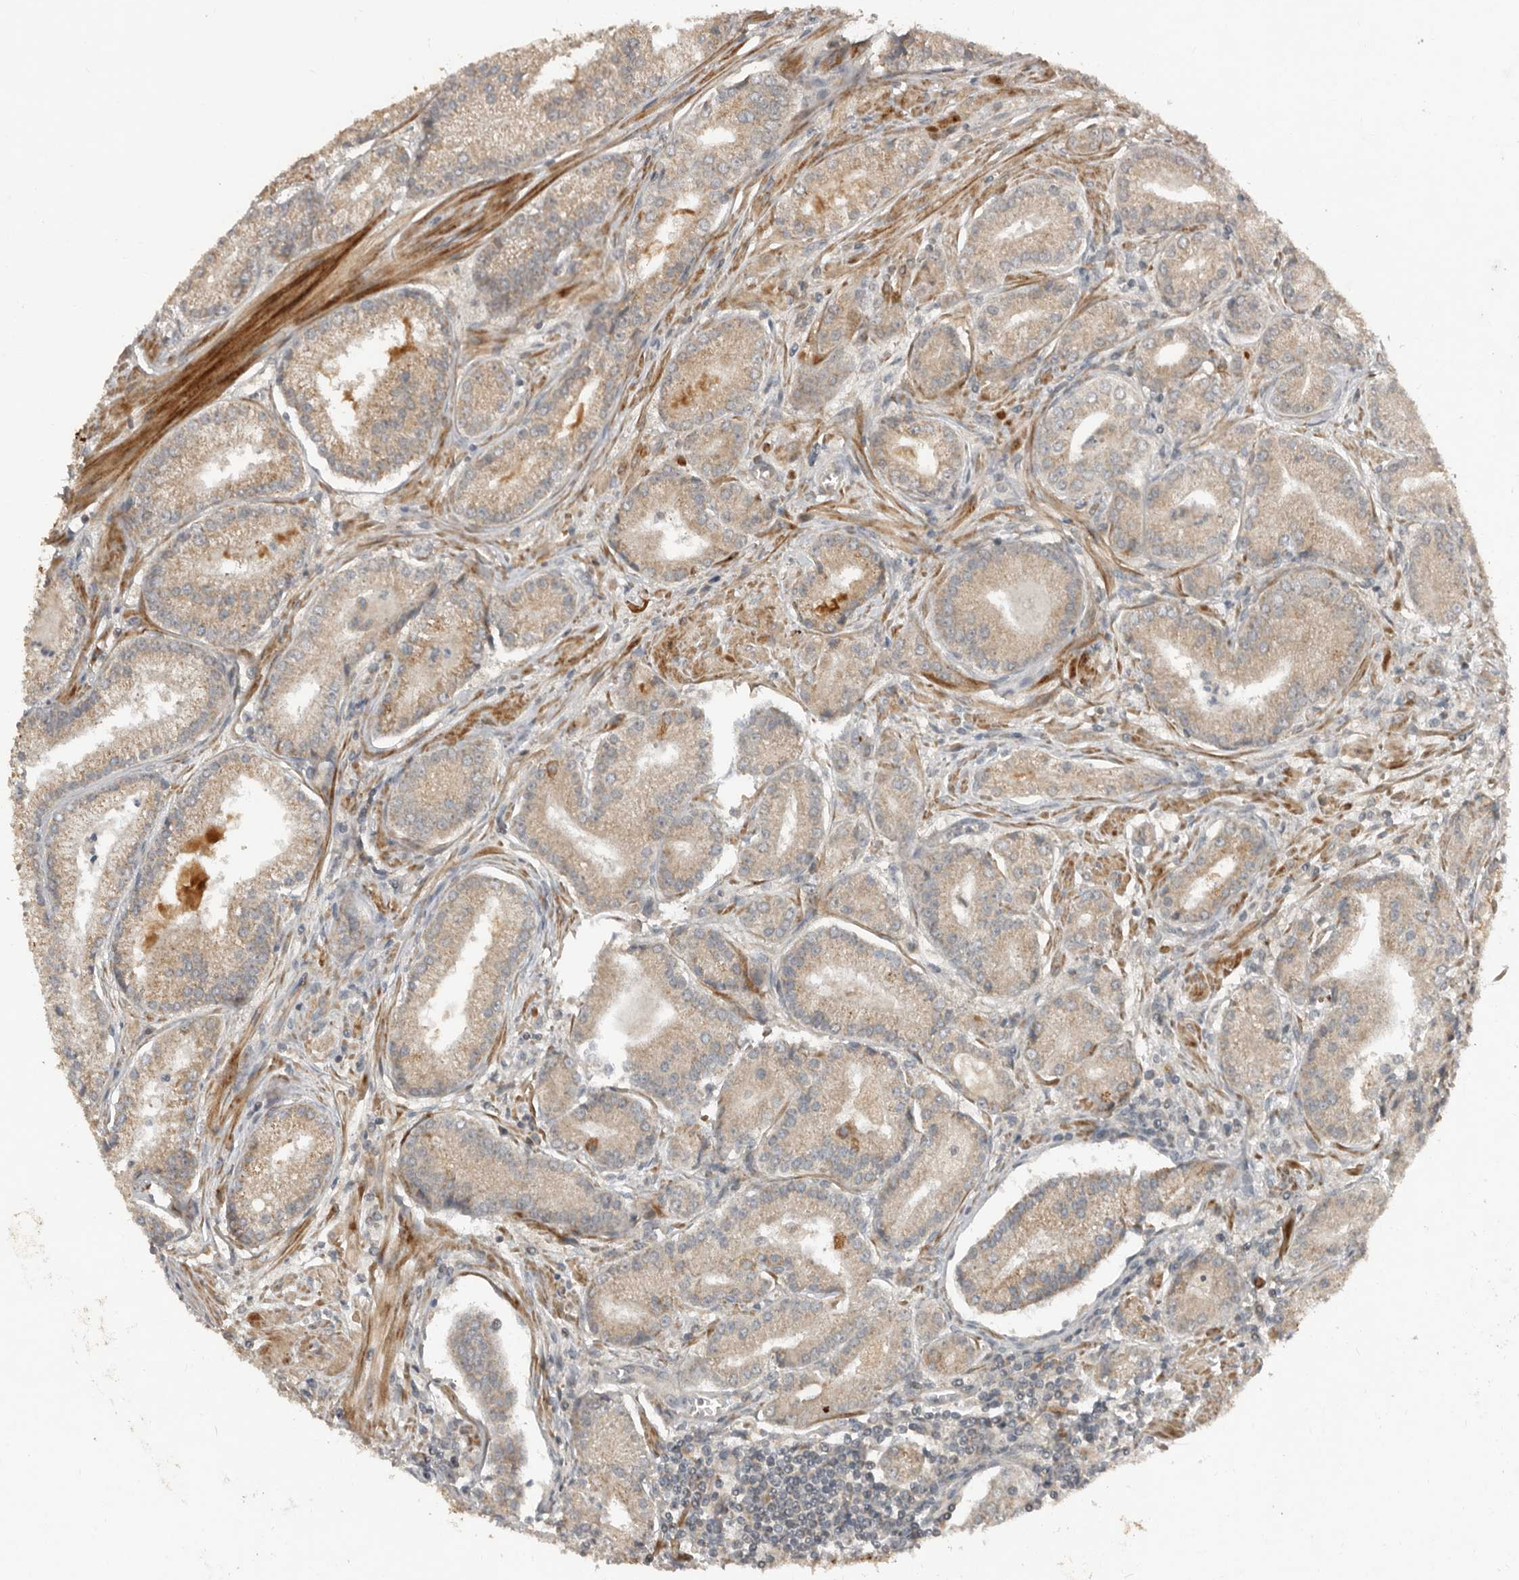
{"staining": {"intensity": "weak", "quantity": ">75%", "location": "cytoplasmic/membranous"}, "tissue": "prostate cancer", "cell_type": "Tumor cells", "image_type": "cancer", "snomed": [{"axis": "morphology", "description": "Adenocarcinoma, Low grade"}, {"axis": "topography", "description": "Prostate"}], "caption": "Prostate low-grade adenocarcinoma stained for a protein (brown) displays weak cytoplasmic/membranous positive staining in approximately >75% of tumor cells.", "gene": "SLC6A7", "patient": {"sex": "male", "age": 54}}